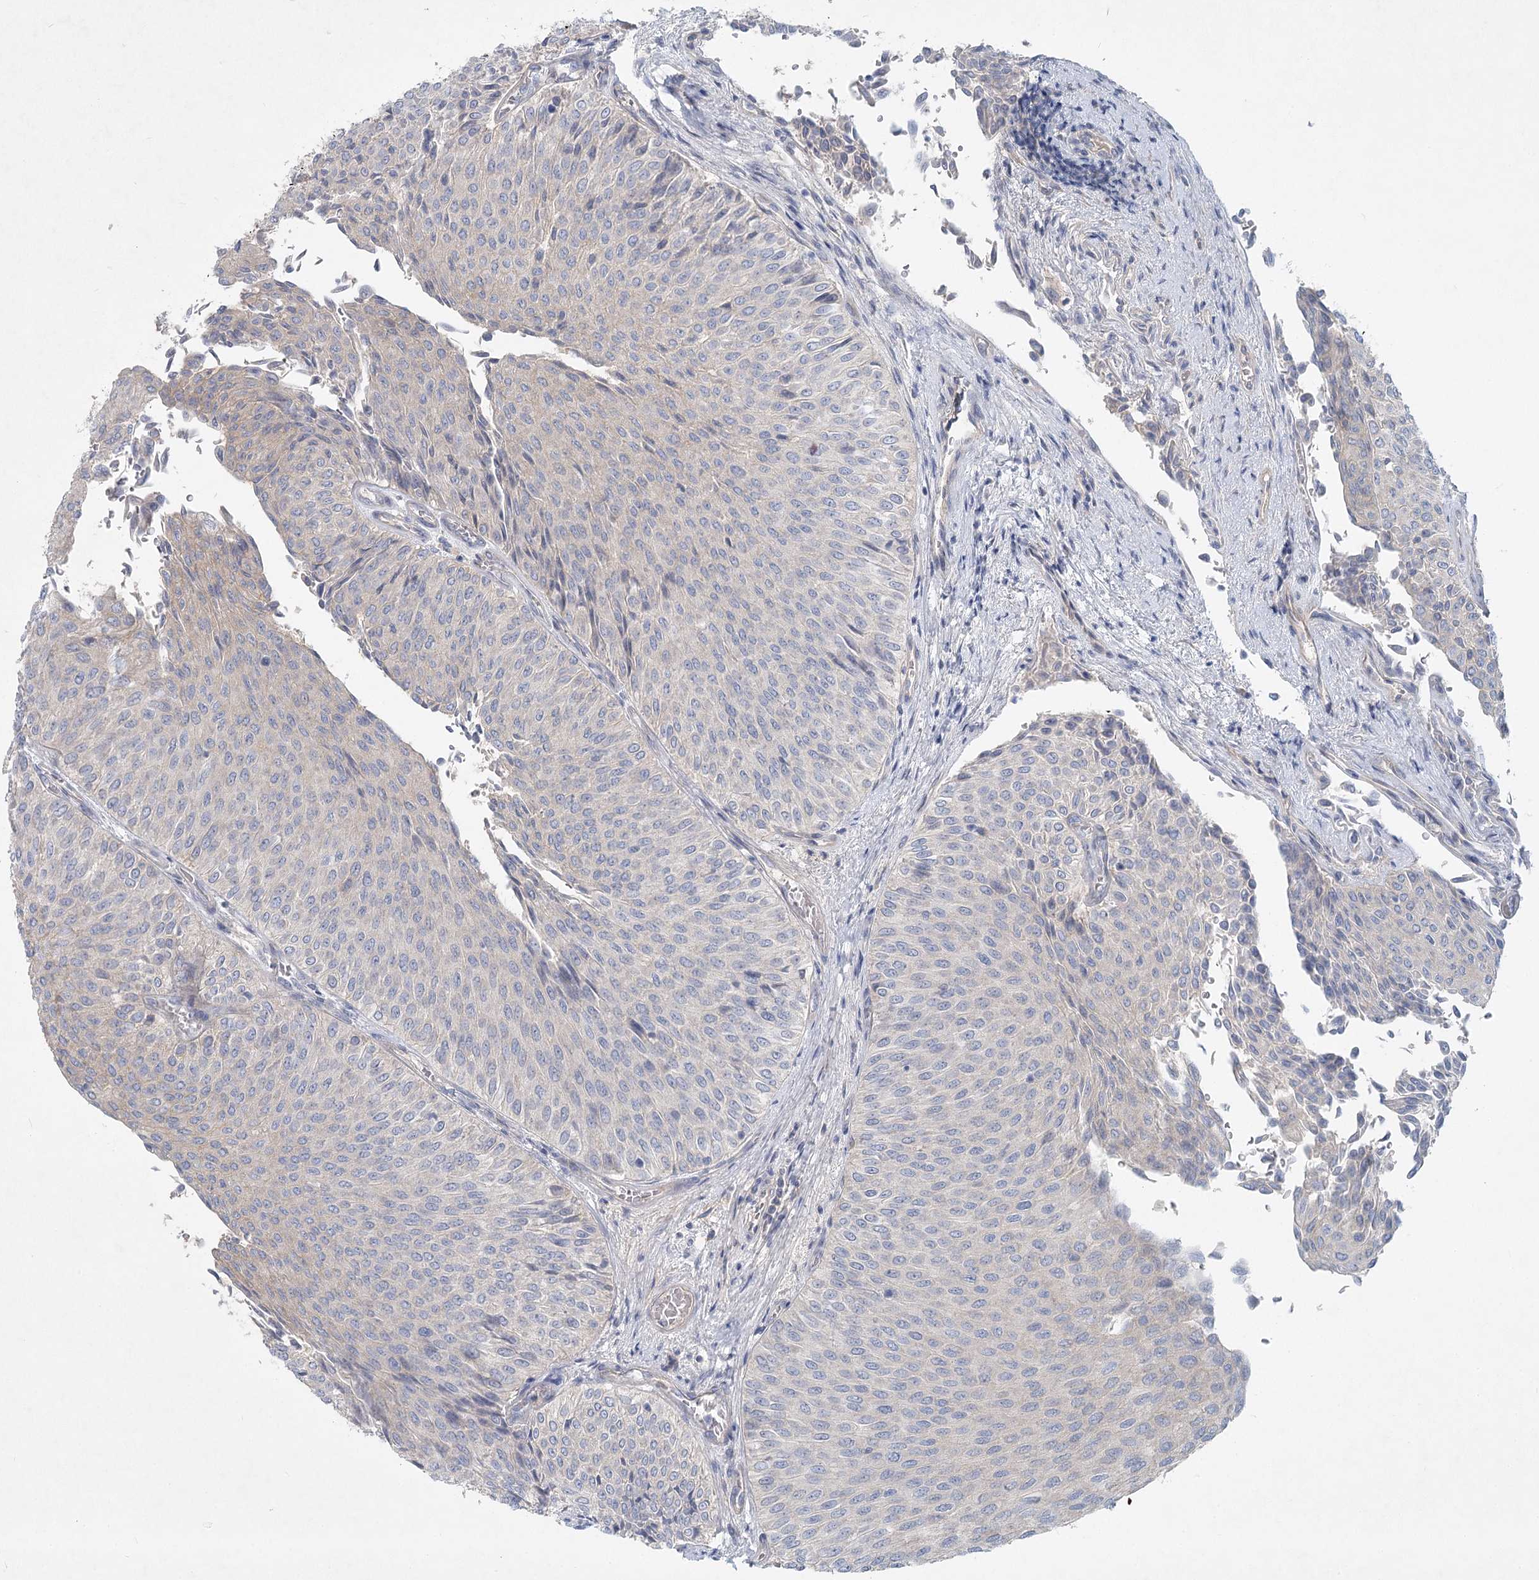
{"staining": {"intensity": "weak", "quantity": "<25%", "location": "cytoplasmic/membranous"}, "tissue": "urothelial cancer", "cell_type": "Tumor cells", "image_type": "cancer", "snomed": [{"axis": "morphology", "description": "Urothelial carcinoma, Low grade"}, {"axis": "topography", "description": "Urinary bladder"}], "caption": "DAB immunohistochemical staining of urothelial cancer demonstrates no significant expression in tumor cells. Brightfield microscopy of IHC stained with DAB (3,3'-diaminobenzidine) (brown) and hematoxylin (blue), captured at high magnification.", "gene": "DNMBP", "patient": {"sex": "male", "age": 78}}